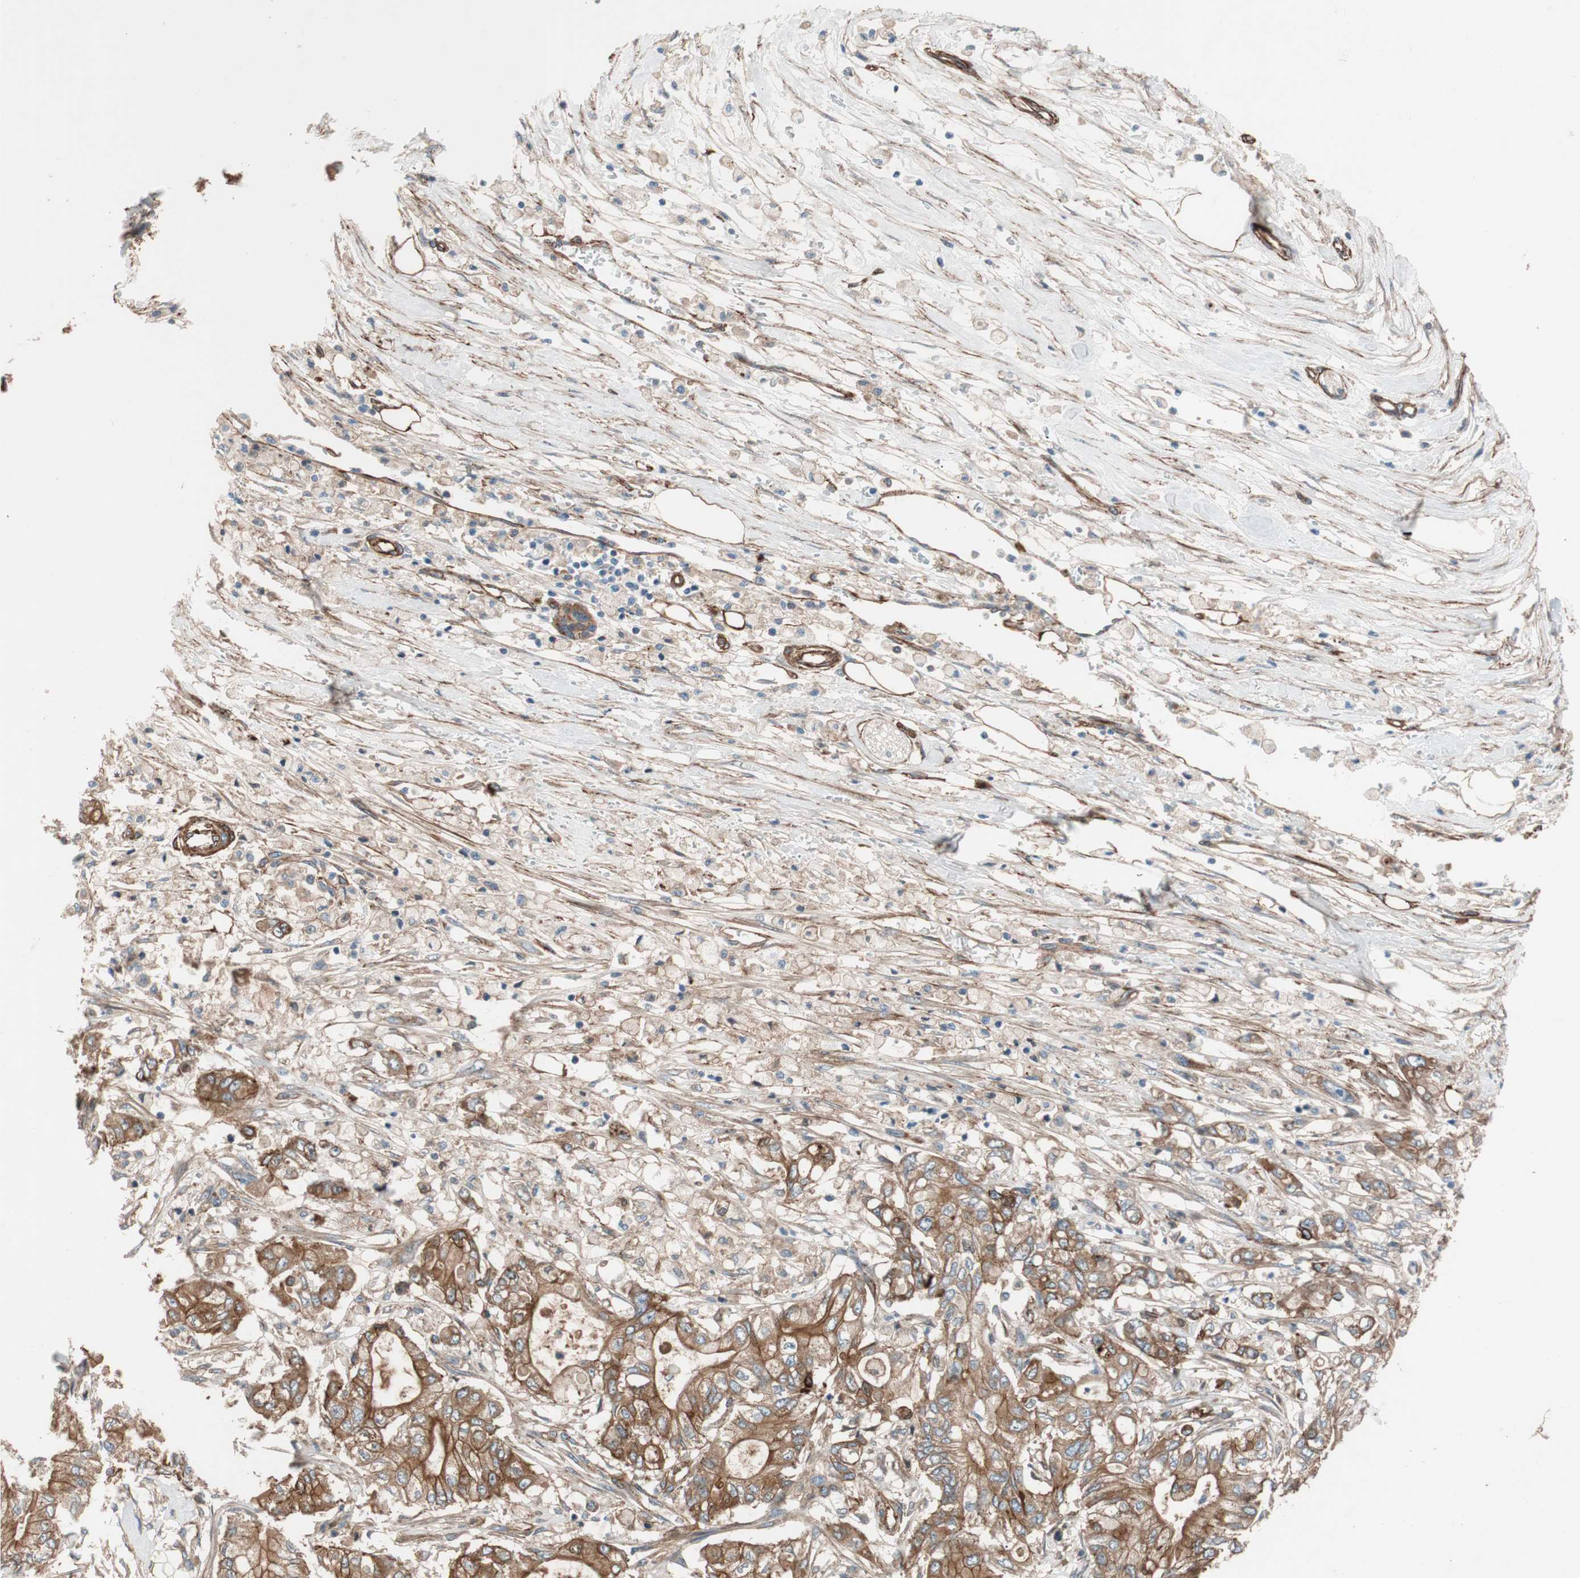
{"staining": {"intensity": "moderate", "quantity": "25%-75%", "location": "cytoplasmic/membranous"}, "tissue": "pancreatic cancer", "cell_type": "Tumor cells", "image_type": "cancer", "snomed": [{"axis": "morphology", "description": "Adenocarcinoma, NOS"}, {"axis": "topography", "description": "Pancreas"}], "caption": "Protein expression analysis of human pancreatic cancer (adenocarcinoma) reveals moderate cytoplasmic/membranous positivity in approximately 25%-75% of tumor cells.", "gene": "SPINT1", "patient": {"sex": "male", "age": 70}}